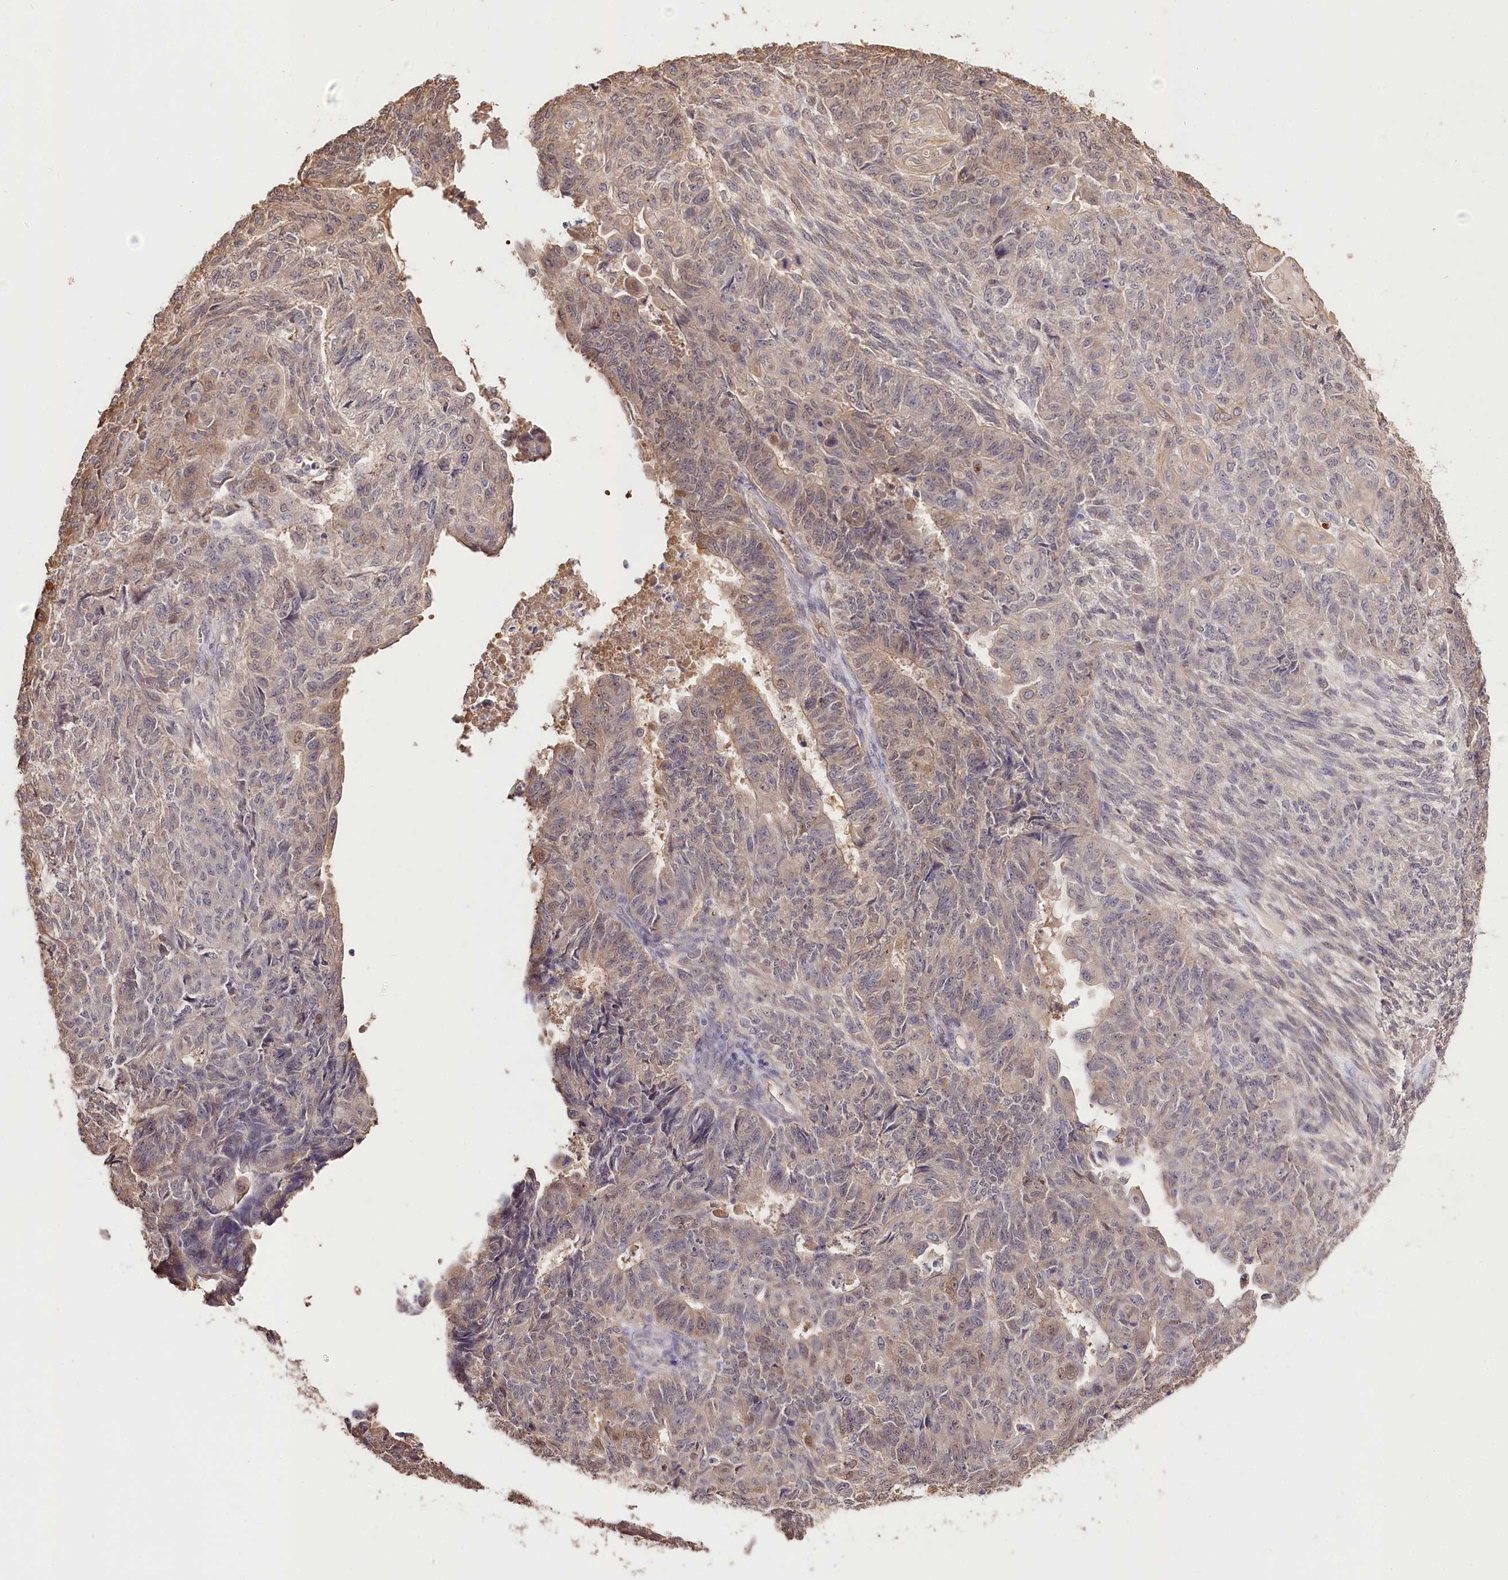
{"staining": {"intensity": "weak", "quantity": "25%-75%", "location": "cytoplasmic/membranous"}, "tissue": "endometrial cancer", "cell_type": "Tumor cells", "image_type": "cancer", "snomed": [{"axis": "morphology", "description": "Adenocarcinoma, NOS"}, {"axis": "topography", "description": "Endometrium"}], "caption": "Endometrial cancer (adenocarcinoma) was stained to show a protein in brown. There is low levels of weak cytoplasmic/membranous expression in approximately 25%-75% of tumor cells.", "gene": "R3HDM2", "patient": {"sex": "female", "age": 32}}